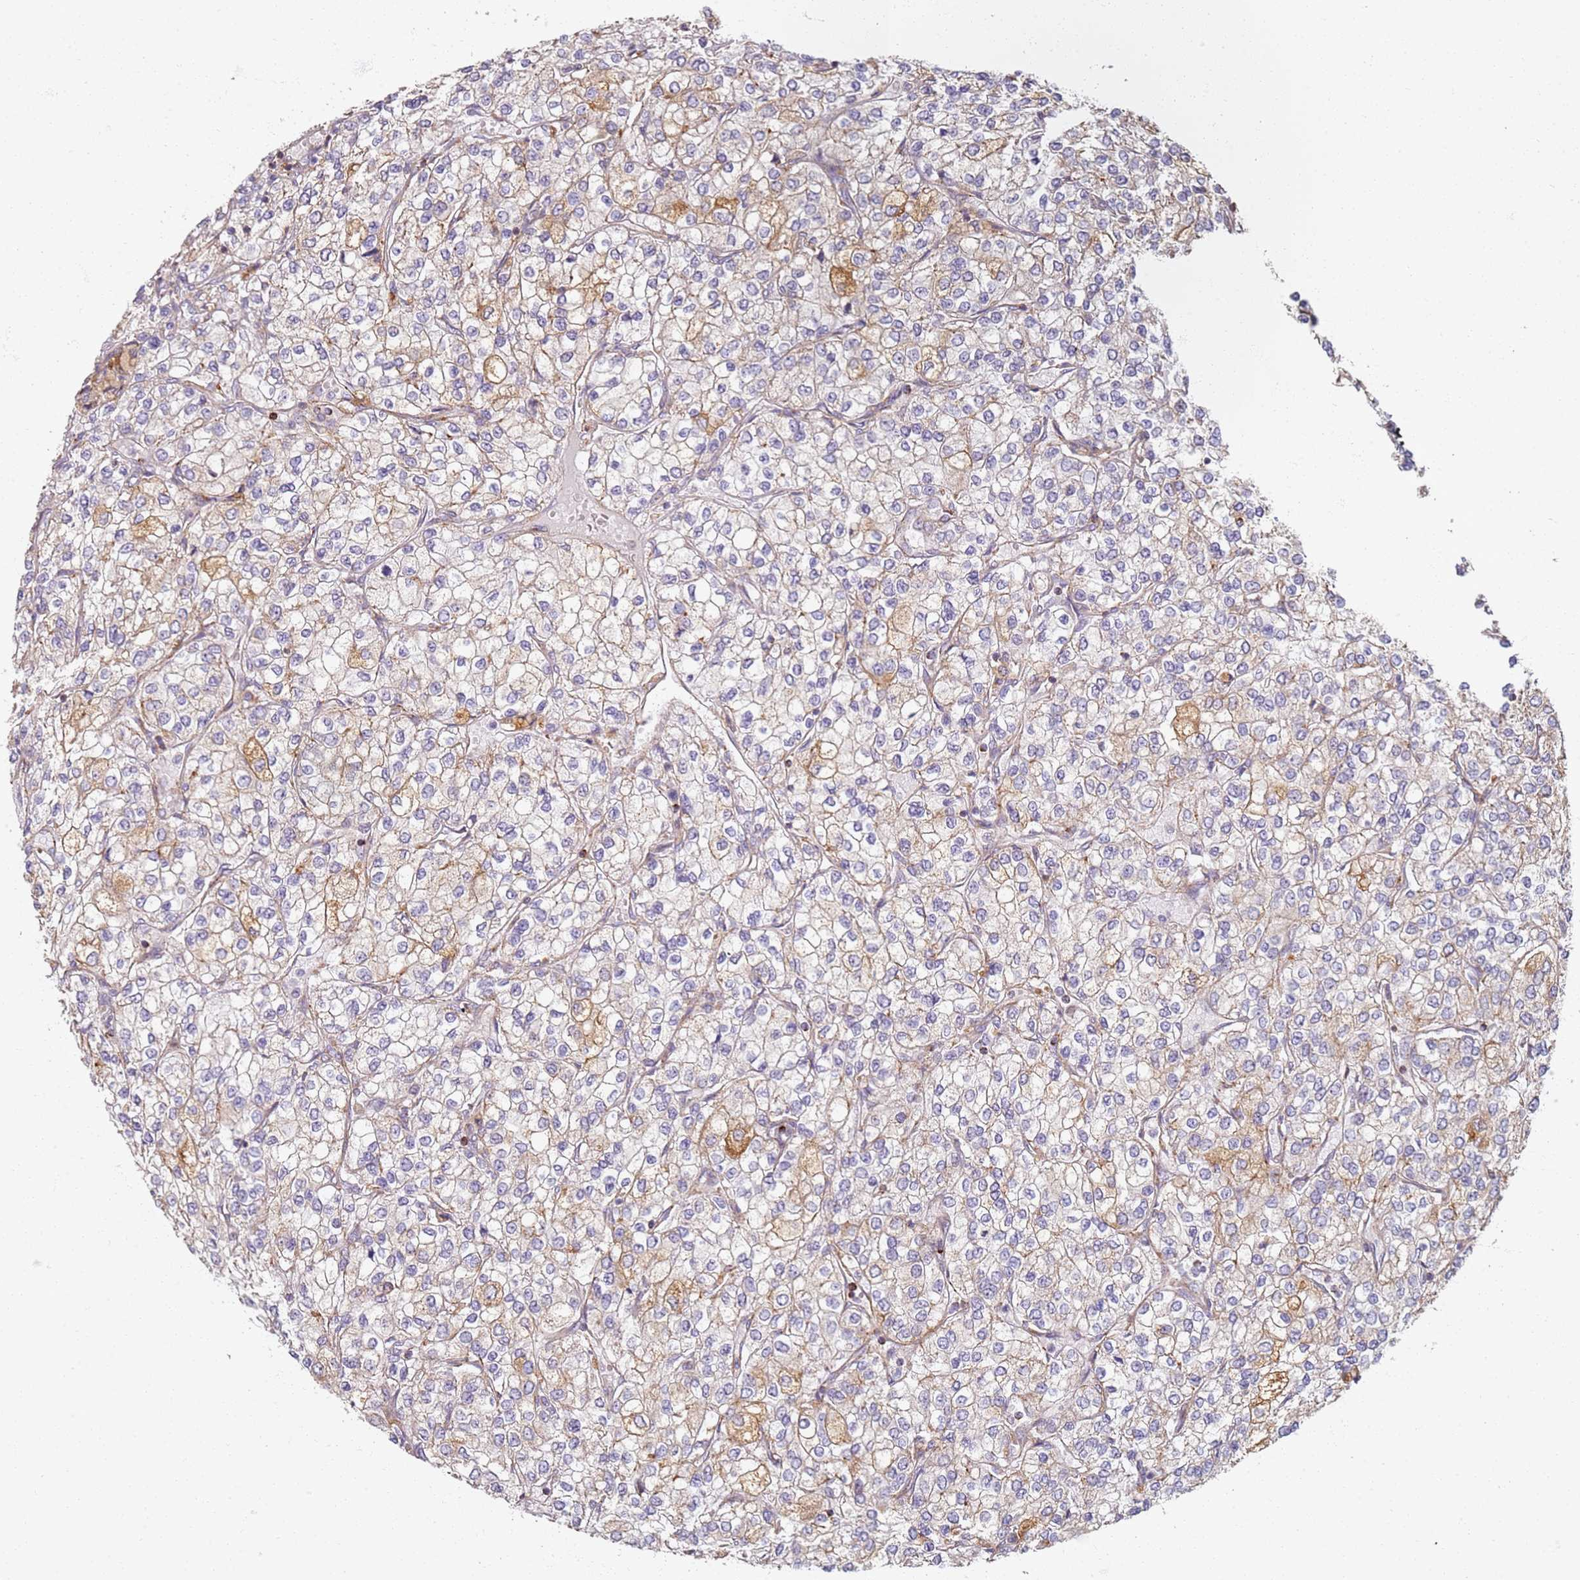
{"staining": {"intensity": "moderate", "quantity": "<25%", "location": "cytoplasmic/membranous"}, "tissue": "renal cancer", "cell_type": "Tumor cells", "image_type": "cancer", "snomed": [{"axis": "morphology", "description": "Adenocarcinoma, NOS"}, {"axis": "topography", "description": "Kidney"}], "caption": "Moderate cytoplasmic/membranous protein expression is identified in approximately <25% of tumor cells in renal cancer (adenocarcinoma).", "gene": "PROKR2", "patient": {"sex": "male", "age": 80}}